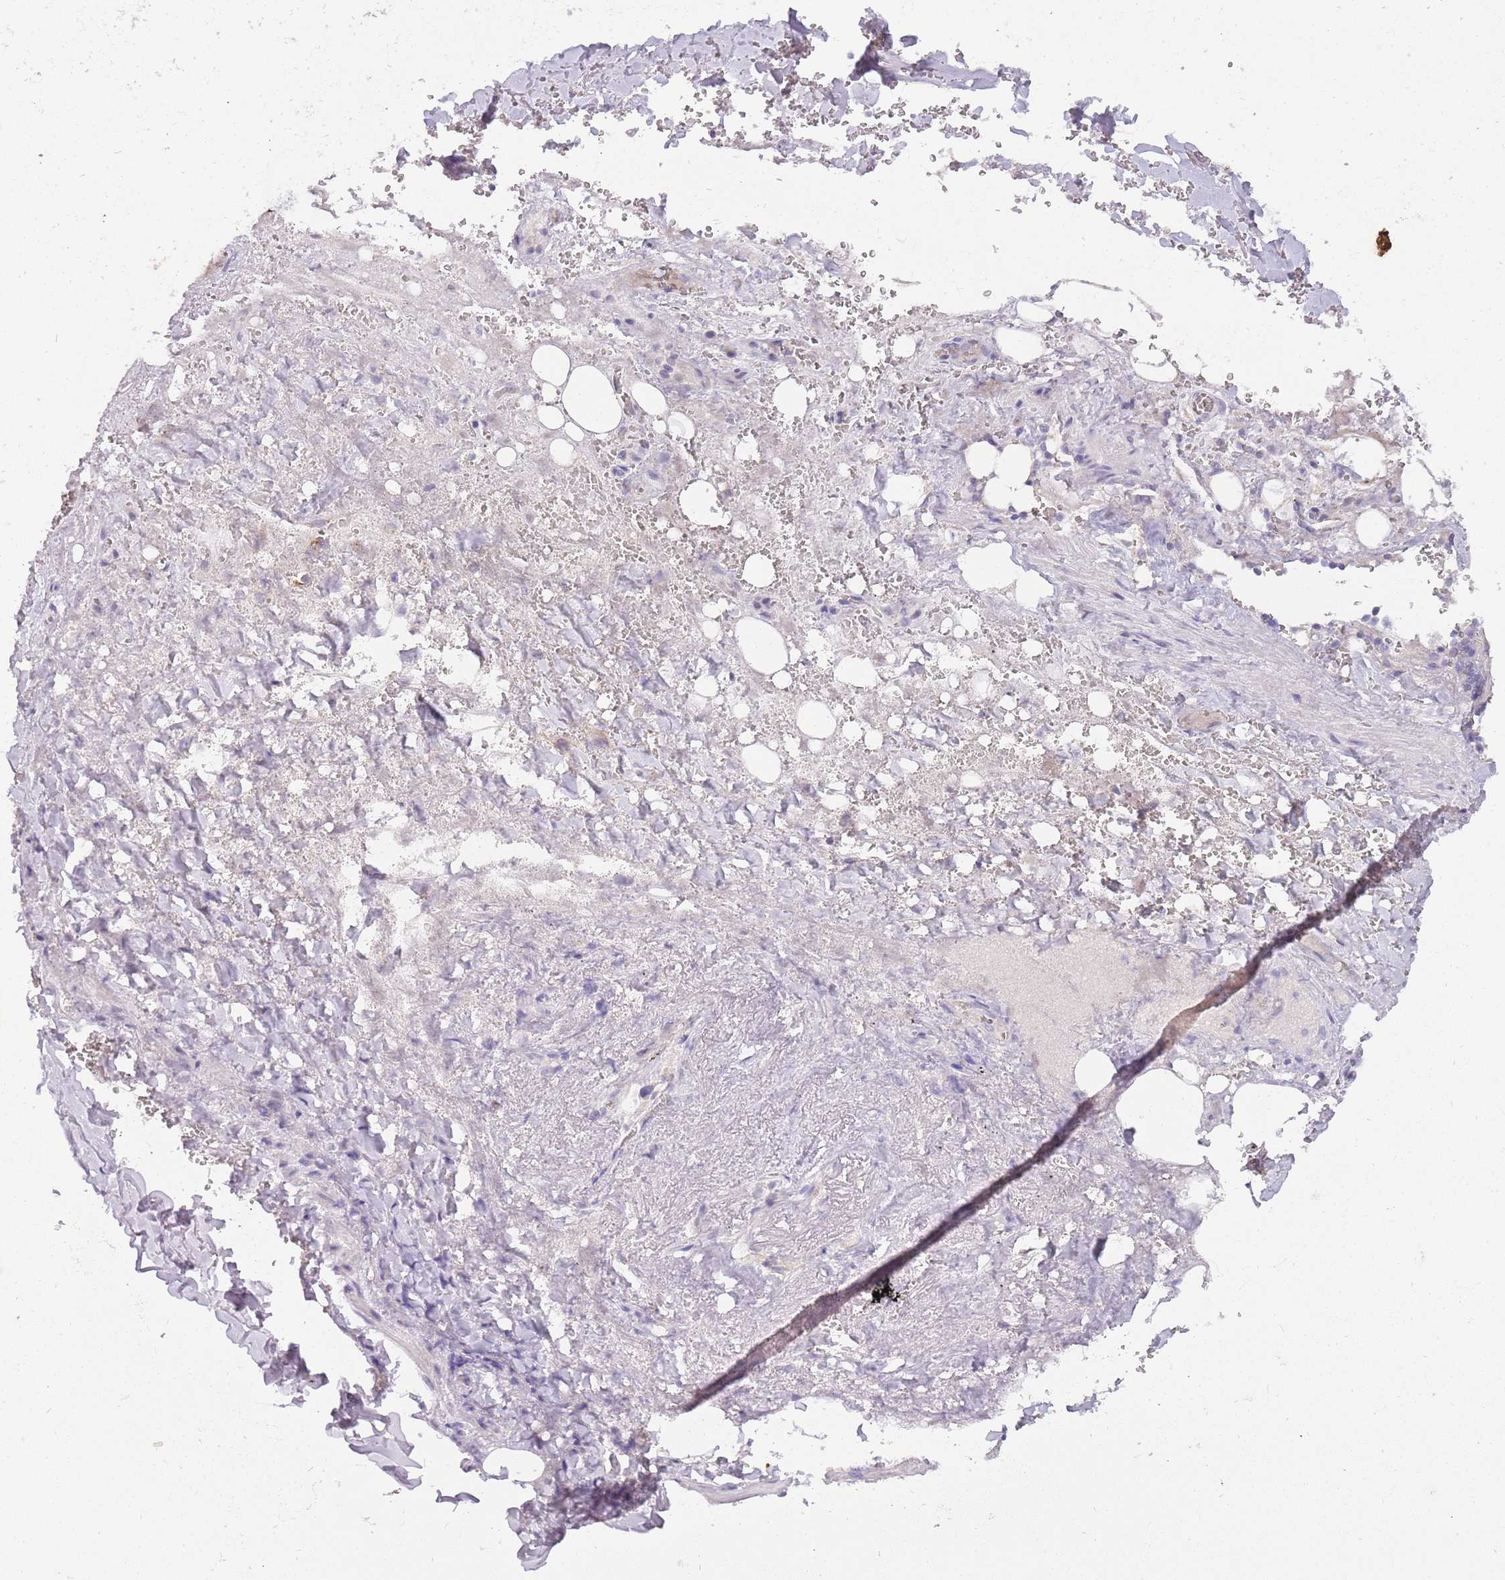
{"staining": {"intensity": "negative", "quantity": "none", "location": "none"}, "tissue": "adipose tissue", "cell_type": "Adipocytes", "image_type": "normal", "snomed": [{"axis": "morphology", "description": "Normal tissue, NOS"}, {"axis": "topography", "description": "Cartilage tissue"}], "caption": "Unremarkable adipose tissue was stained to show a protein in brown. There is no significant positivity in adipocytes. The staining was performed using DAB to visualize the protein expression in brown, while the nuclei were stained in blue with hematoxylin (Magnification: 20x).", "gene": "CFAP73", "patient": {"sex": "male", "age": 66}}